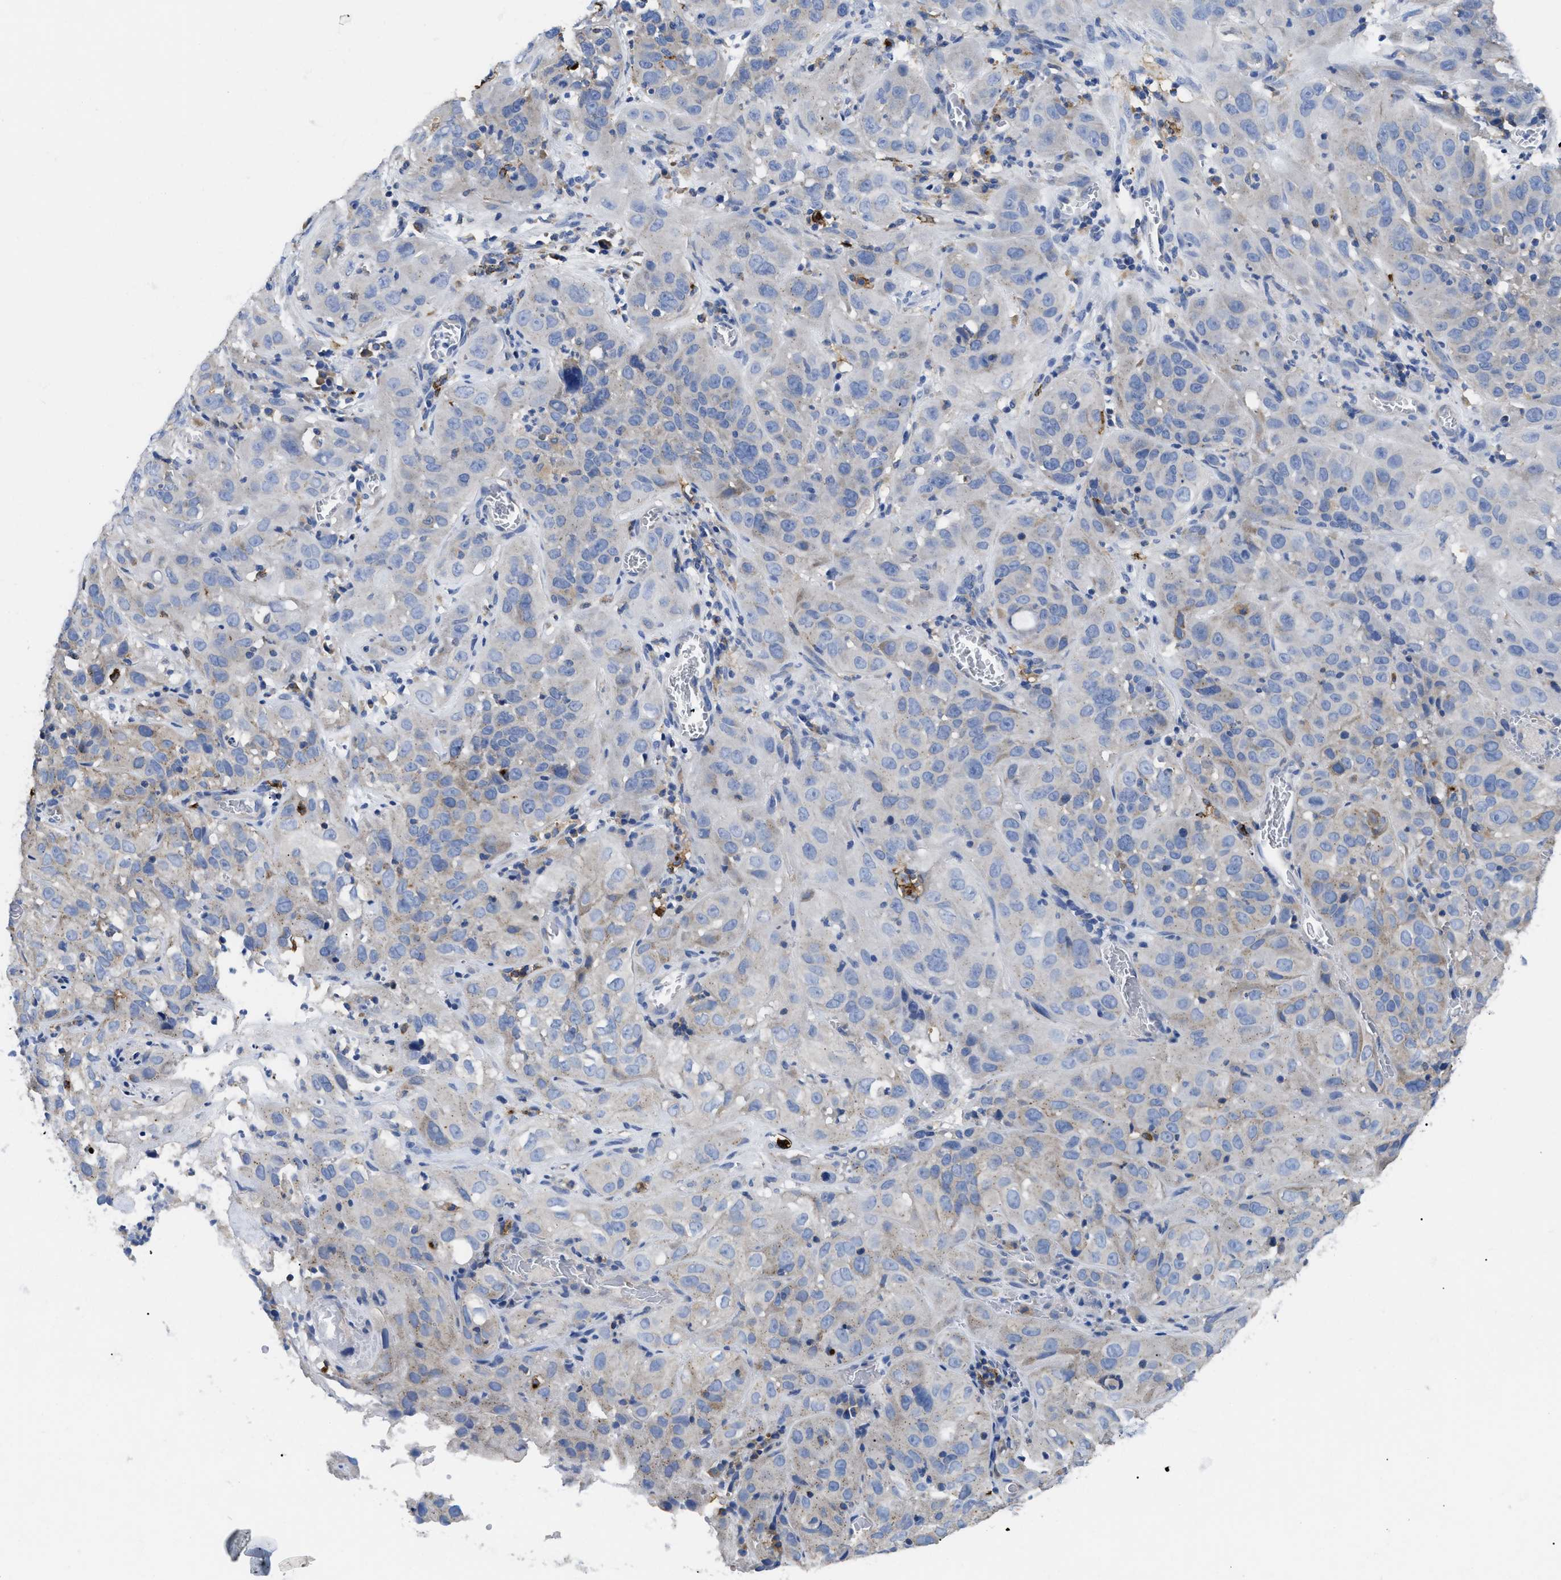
{"staining": {"intensity": "weak", "quantity": "<25%", "location": "cytoplasmic/membranous"}, "tissue": "cervical cancer", "cell_type": "Tumor cells", "image_type": "cancer", "snomed": [{"axis": "morphology", "description": "Squamous cell carcinoma, NOS"}, {"axis": "topography", "description": "Cervix"}], "caption": "The micrograph demonstrates no significant positivity in tumor cells of cervical squamous cell carcinoma.", "gene": "HLA-DPA1", "patient": {"sex": "female", "age": 32}}